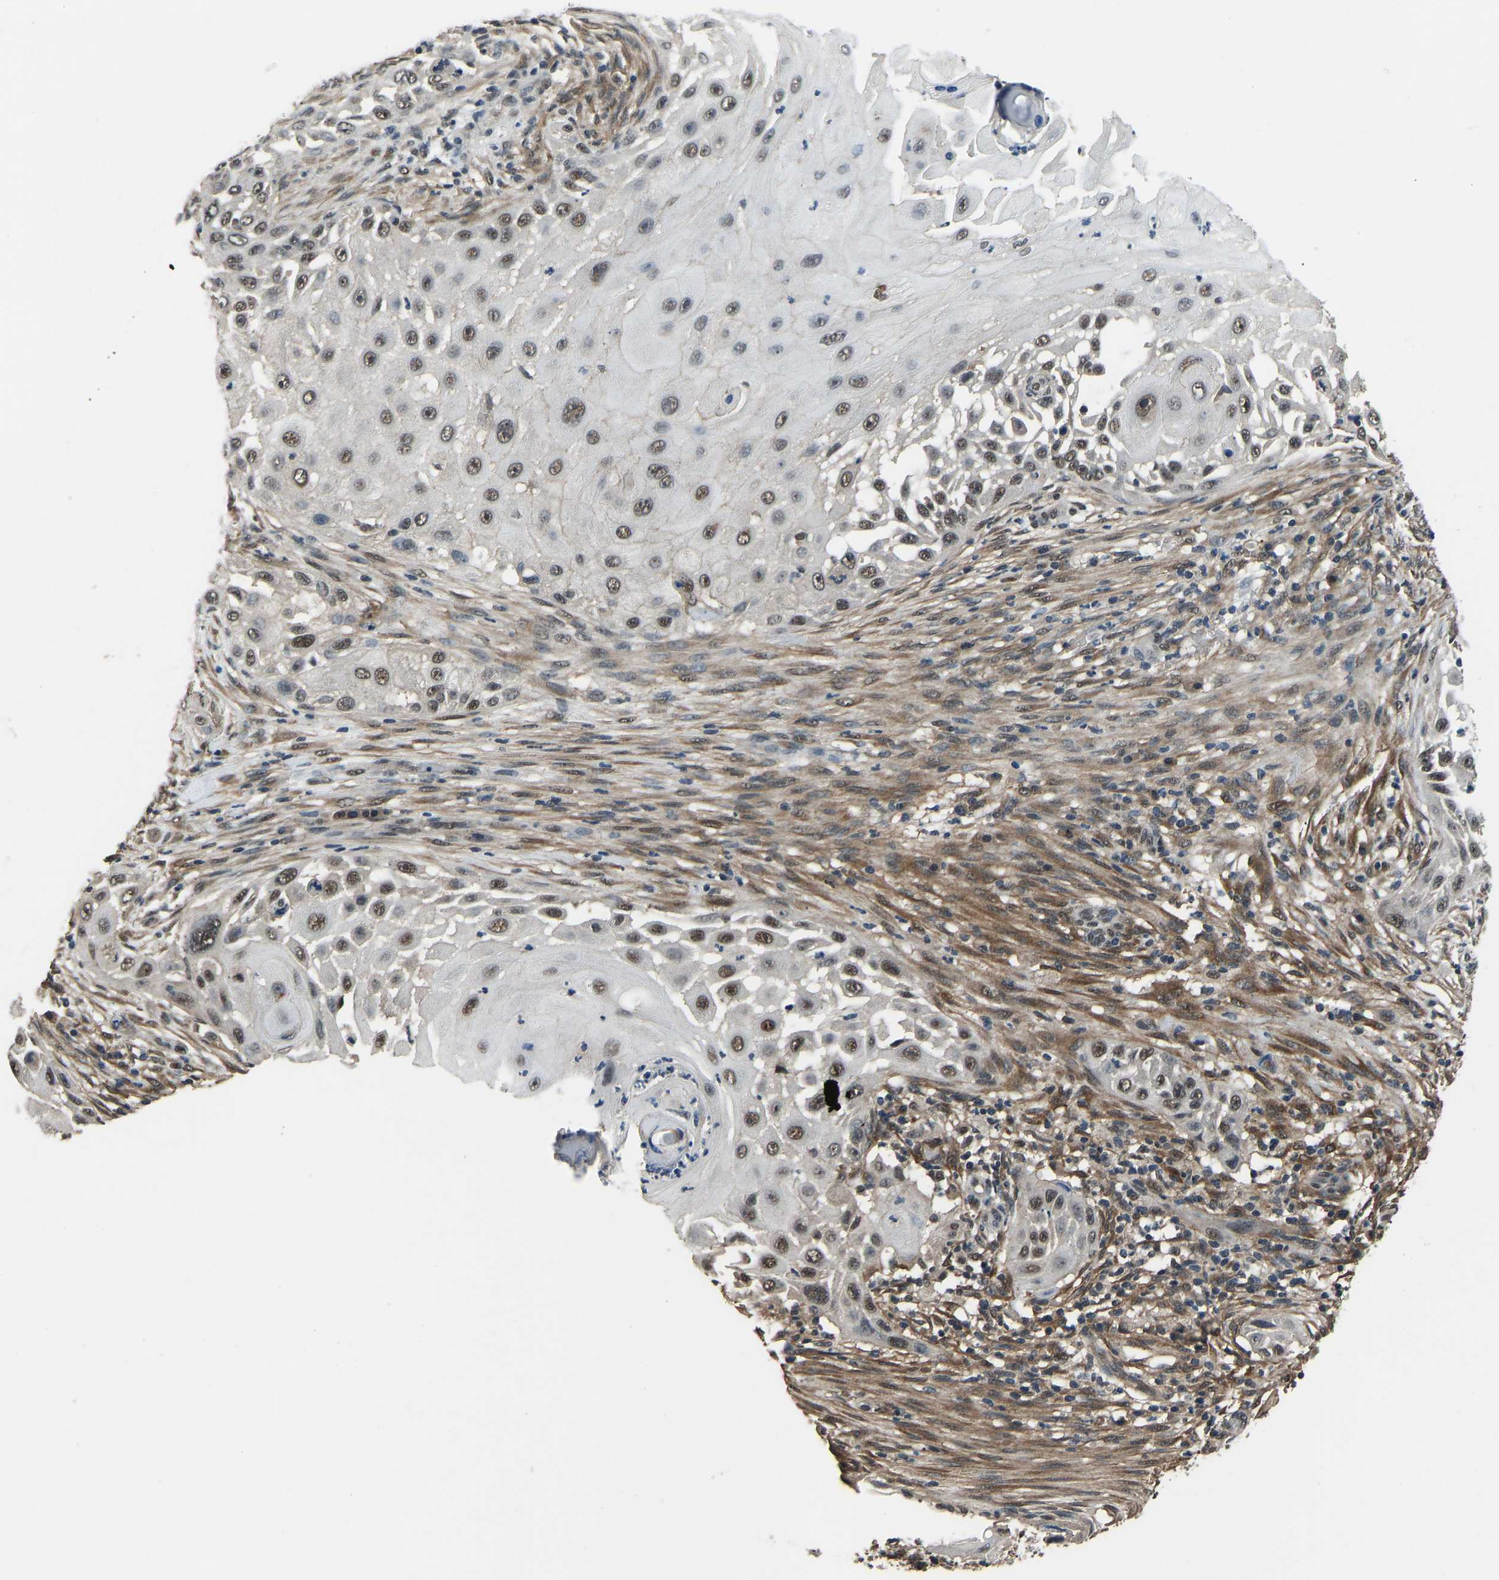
{"staining": {"intensity": "moderate", "quantity": ">75%", "location": "nuclear"}, "tissue": "skin cancer", "cell_type": "Tumor cells", "image_type": "cancer", "snomed": [{"axis": "morphology", "description": "Squamous cell carcinoma, NOS"}, {"axis": "topography", "description": "Skin"}], "caption": "Tumor cells show moderate nuclear staining in about >75% of cells in squamous cell carcinoma (skin). (Stains: DAB (3,3'-diaminobenzidine) in brown, nuclei in blue, Microscopy: brightfield microscopy at high magnification).", "gene": "TOX4", "patient": {"sex": "female", "age": 44}}